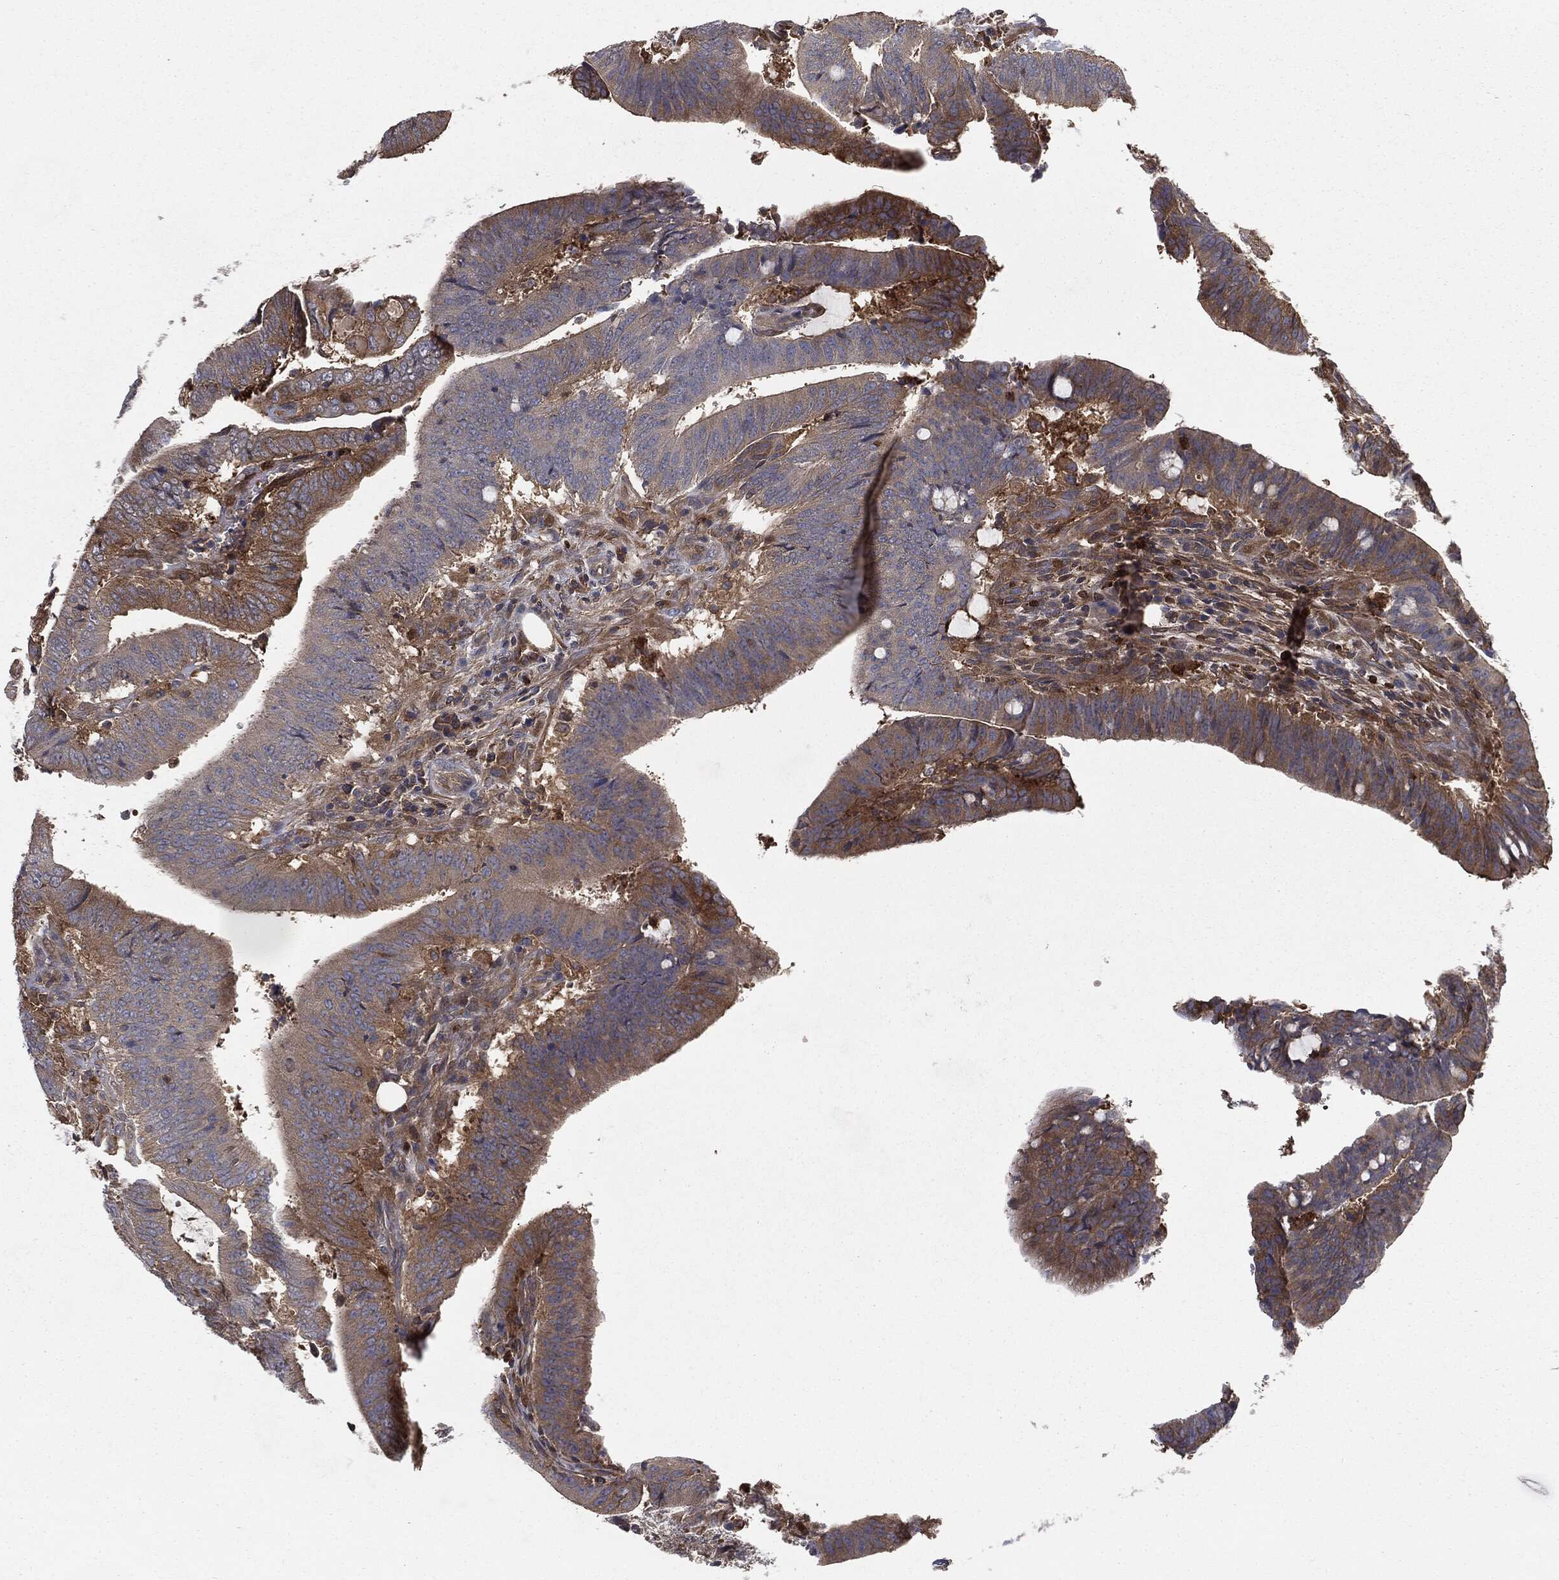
{"staining": {"intensity": "moderate", "quantity": "<25%", "location": "cytoplasmic/membranous"}, "tissue": "colorectal cancer", "cell_type": "Tumor cells", "image_type": "cancer", "snomed": [{"axis": "morphology", "description": "Adenocarcinoma, NOS"}, {"axis": "topography", "description": "Colon"}], "caption": "Adenocarcinoma (colorectal) stained with a protein marker exhibits moderate staining in tumor cells.", "gene": "GNB5", "patient": {"sex": "female", "age": 43}}